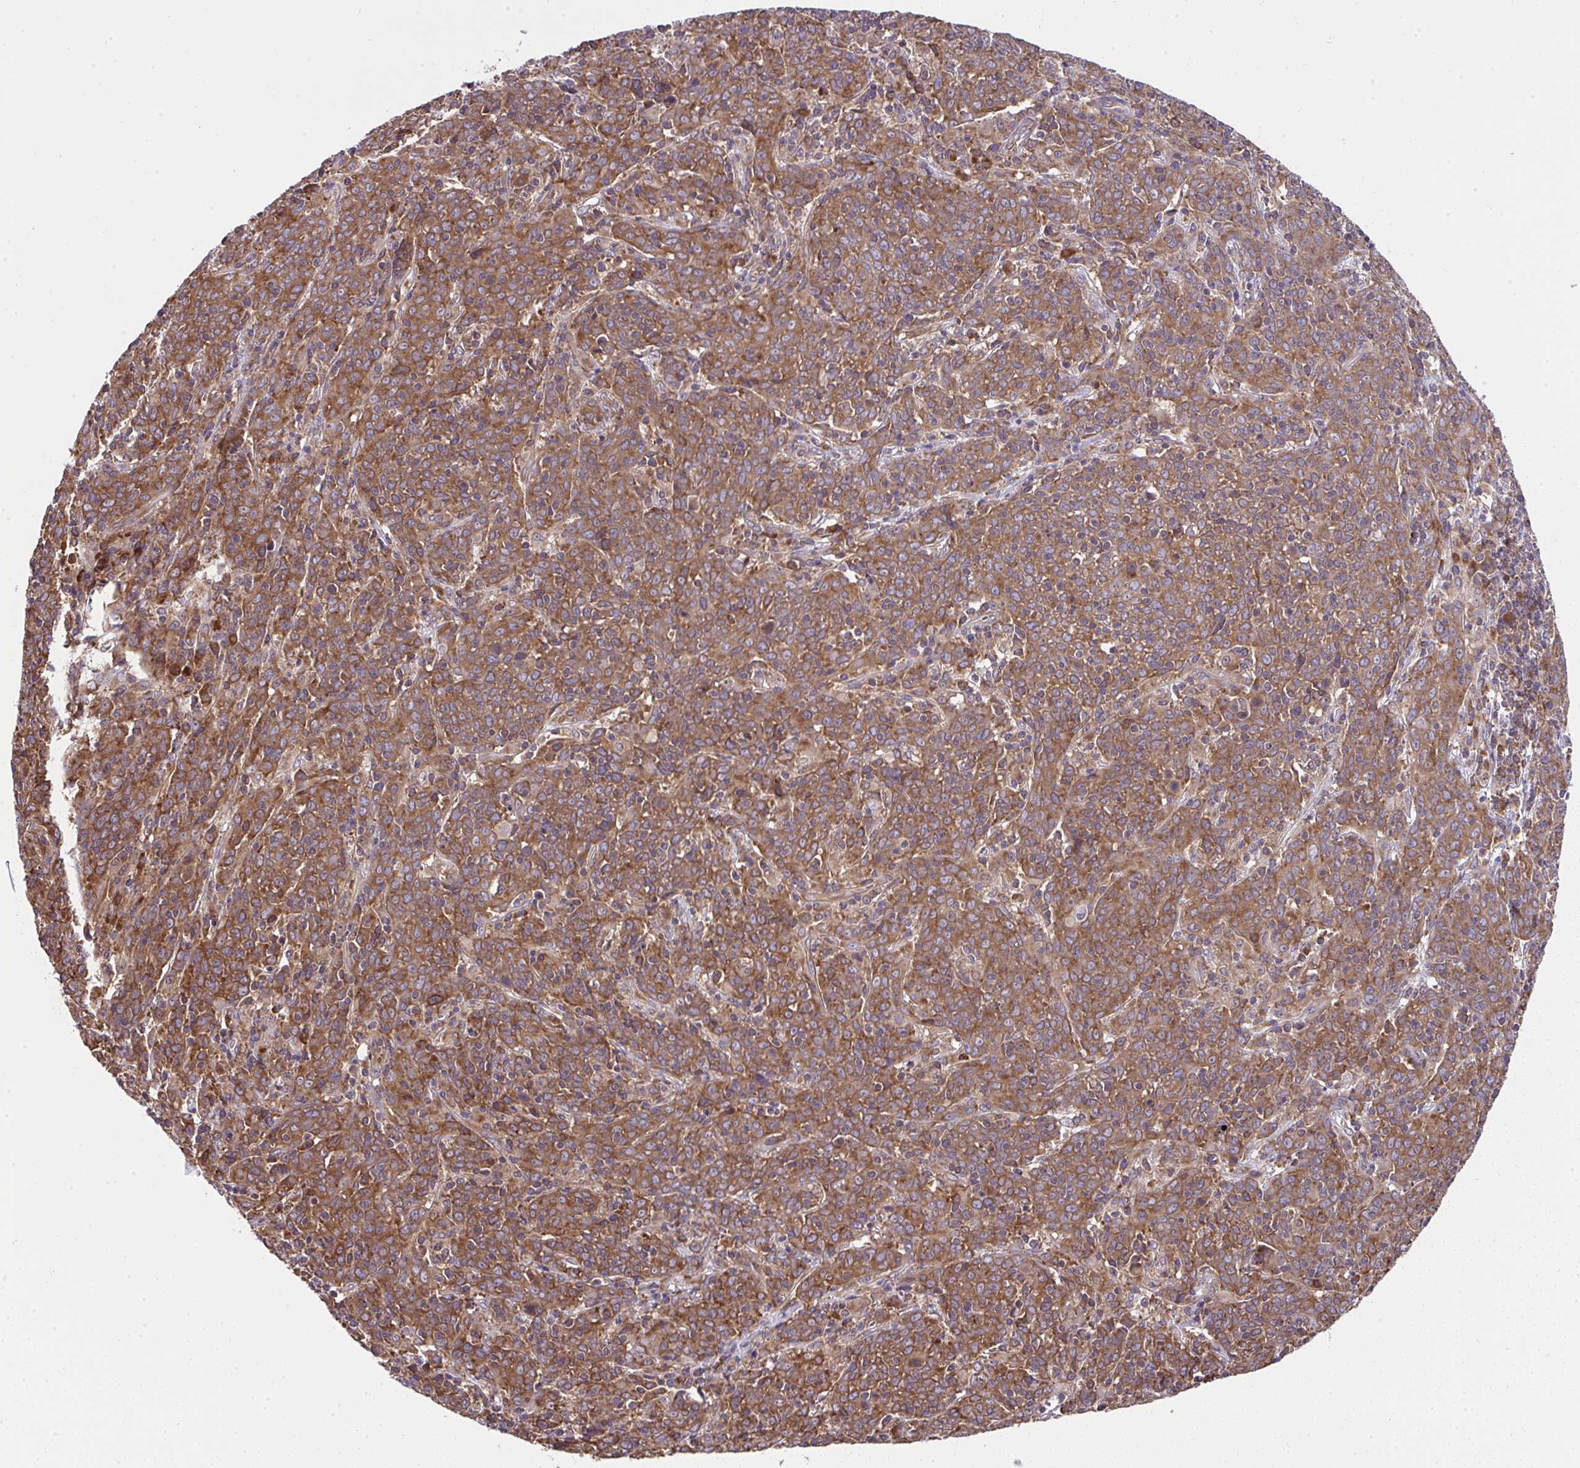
{"staining": {"intensity": "moderate", "quantity": ">75%", "location": "cytoplasmic/membranous"}, "tissue": "cervical cancer", "cell_type": "Tumor cells", "image_type": "cancer", "snomed": [{"axis": "morphology", "description": "Squamous cell carcinoma, NOS"}, {"axis": "topography", "description": "Cervix"}], "caption": "Protein staining displays moderate cytoplasmic/membranous positivity in approximately >75% of tumor cells in cervical squamous cell carcinoma. The protein is shown in brown color, while the nuclei are stained blue.", "gene": "RPS7", "patient": {"sex": "female", "age": 67}}